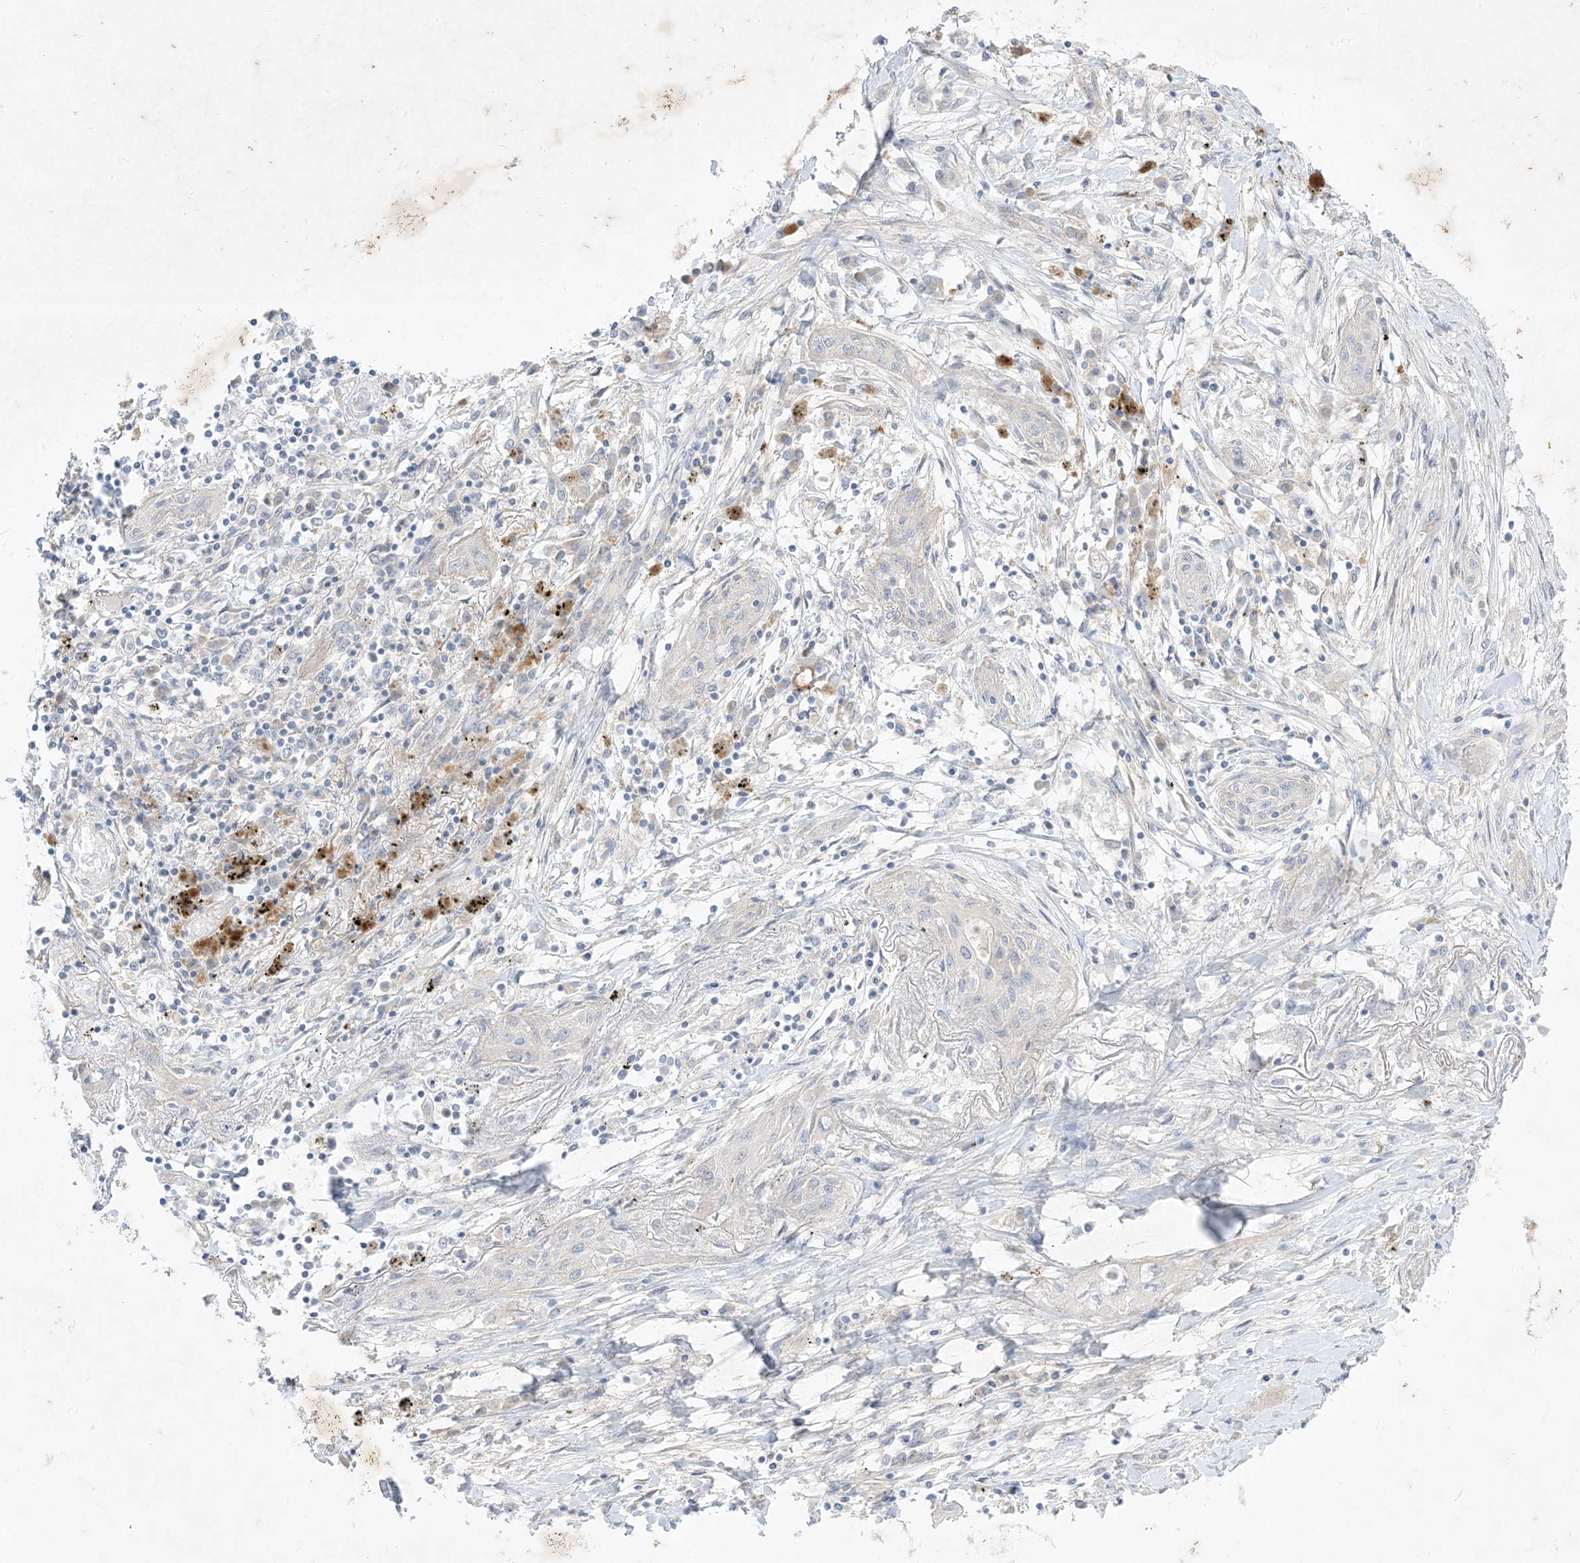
{"staining": {"intensity": "negative", "quantity": "none", "location": "none"}, "tissue": "lung cancer", "cell_type": "Tumor cells", "image_type": "cancer", "snomed": [{"axis": "morphology", "description": "Squamous cell carcinoma, NOS"}, {"axis": "topography", "description": "Lung"}], "caption": "The immunohistochemistry (IHC) histopathology image has no significant positivity in tumor cells of squamous cell carcinoma (lung) tissue.", "gene": "PLEKHA3", "patient": {"sex": "female", "age": 47}}